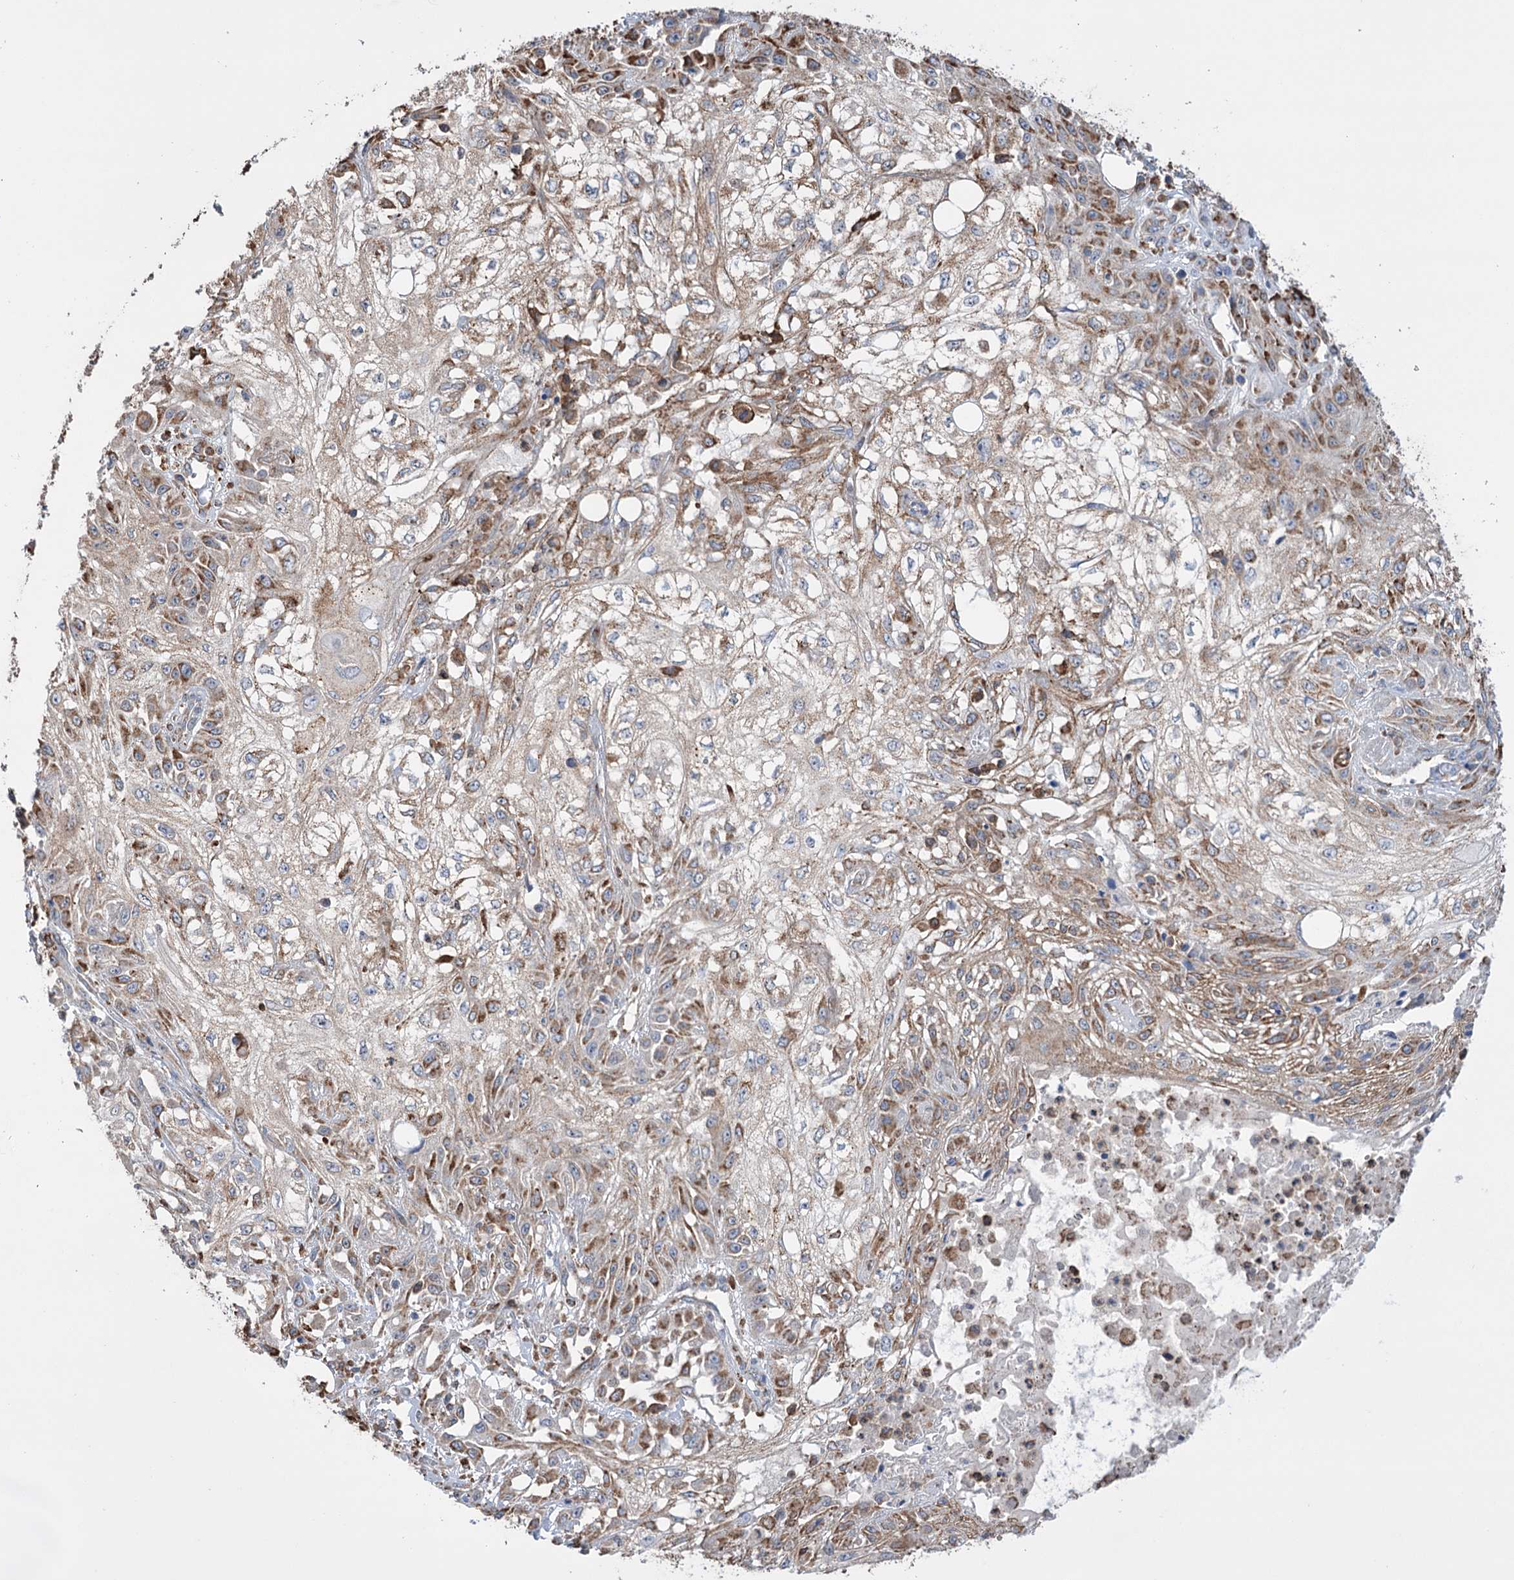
{"staining": {"intensity": "moderate", "quantity": ">75%", "location": "cytoplasmic/membranous"}, "tissue": "skin cancer", "cell_type": "Tumor cells", "image_type": "cancer", "snomed": [{"axis": "morphology", "description": "Squamous cell carcinoma, NOS"}, {"axis": "morphology", "description": "Squamous cell carcinoma, metastatic, NOS"}, {"axis": "topography", "description": "Skin"}, {"axis": "topography", "description": "Lymph node"}], "caption": "Immunohistochemistry (IHC) image of human skin cancer (metastatic squamous cell carcinoma) stained for a protein (brown), which reveals medium levels of moderate cytoplasmic/membranous staining in about >75% of tumor cells.", "gene": "TRIM71", "patient": {"sex": "male", "age": 75}}